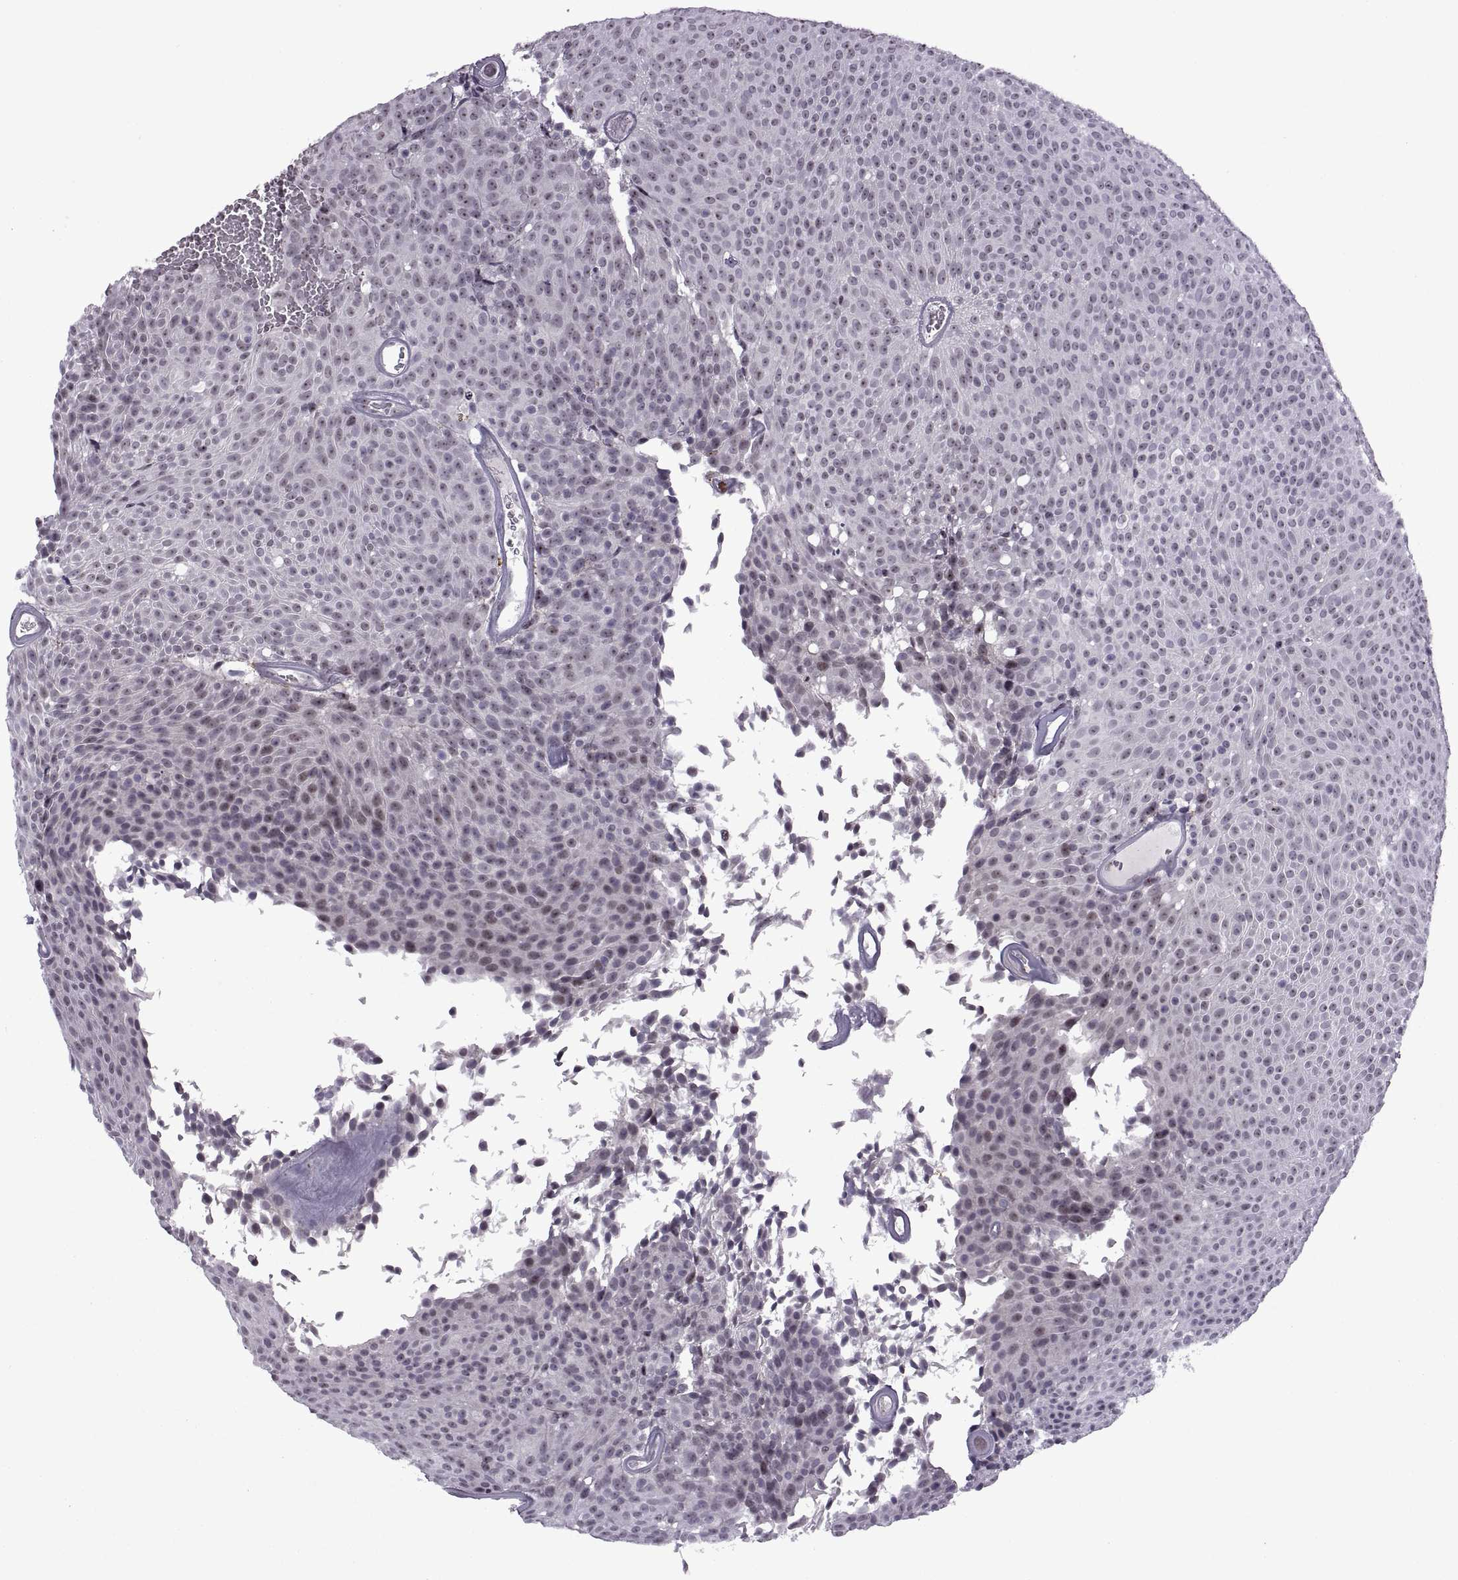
{"staining": {"intensity": "weak", "quantity": "<25%", "location": "nuclear"}, "tissue": "urothelial cancer", "cell_type": "Tumor cells", "image_type": "cancer", "snomed": [{"axis": "morphology", "description": "Urothelial carcinoma, Low grade"}, {"axis": "topography", "description": "Urinary bladder"}], "caption": "Urothelial cancer was stained to show a protein in brown. There is no significant staining in tumor cells. (DAB IHC with hematoxylin counter stain).", "gene": "SINHCAF", "patient": {"sex": "male", "age": 77}}